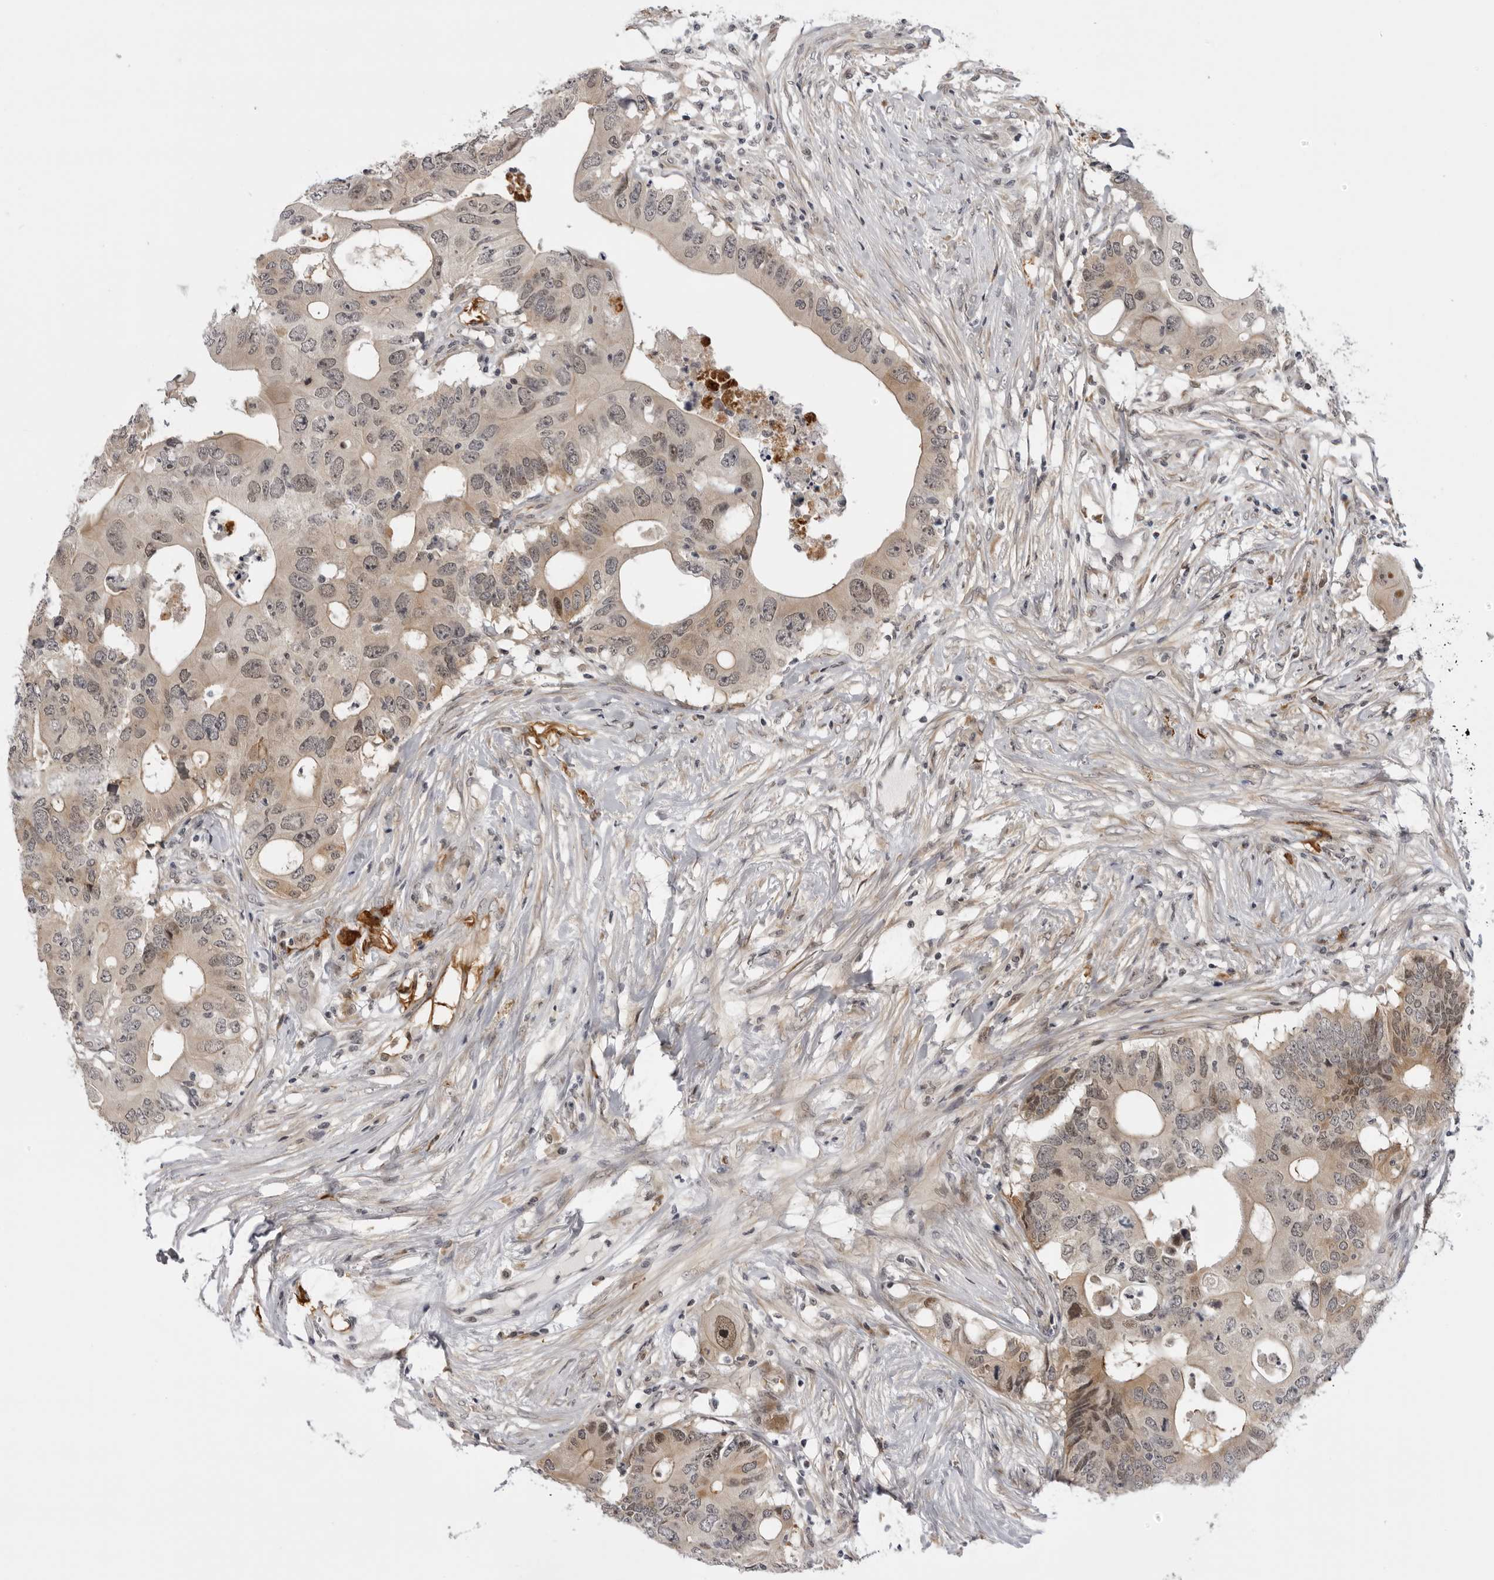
{"staining": {"intensity": "moderate", "quantity": "25%-75%", "location": "cytoplasmic/membranous,nuclear"}, "tissue": "colorectal cancer", "cell_type": "Tumor cells", "image_type": "cancer", "snomed": [{"axis": "morphology", "description": "Adenocarcinoma, NOS"}, {"axis": "topography", "description": "Colon"}], "caption": "High-power microscopy captured an IHC image of colorectal adenocarcinoma, revealing moderate cytoplasmic/membranous and nuclear expression in approximately 25%-75% of tumor cells.", "gene": "ALPK2", "patient": {"sex": "male", "age": 71}}